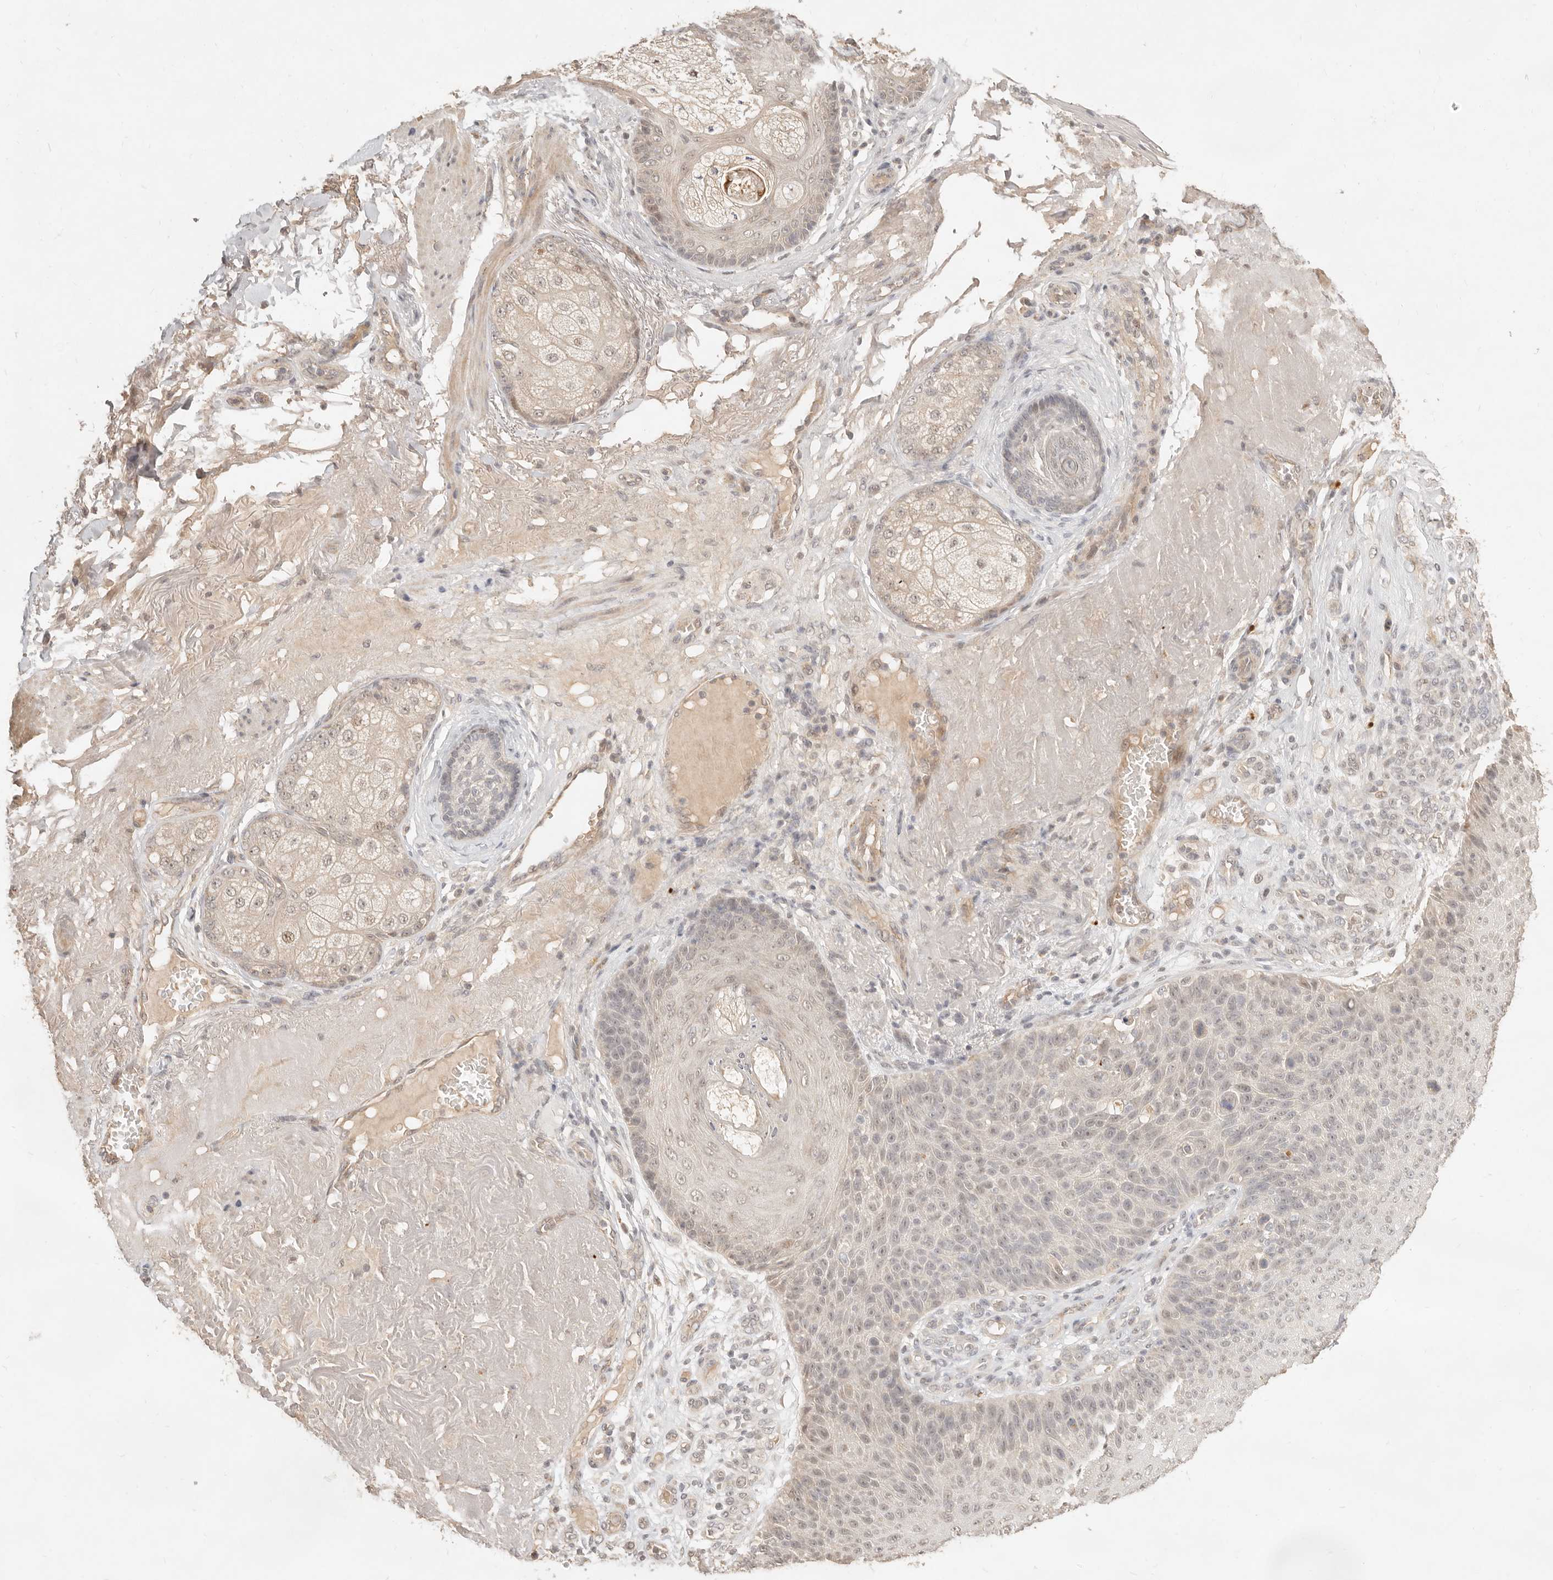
{"staining": {"intensity": "weak", "quantity": ">75%", "location": "nuclear"}, "tissue": "skin cancer", "cell_type": "Tumor cells", "image_type": "cancer", "snomed": [{"axis": "morphology", "description": "Squamous cell carcinoma, NOS"}, {"axis": "topography", "description": "Skin"}], "caption": "A high-resolution photomicrograph shows immunohistochemistry staining of skin cancer (squamous cell carcinoma), which exhibits weak nuclear expression in approximately >75% of tumor cells. The staining was performed using DAB (3,3'-diaminobenzidine) to visualize the protein expression in brown, while the nuclei were stained in blue with hematoxylin (Magnification: 20x).", "gene": "MEP1A", "patient": {"sex": "female", "age": 88}}